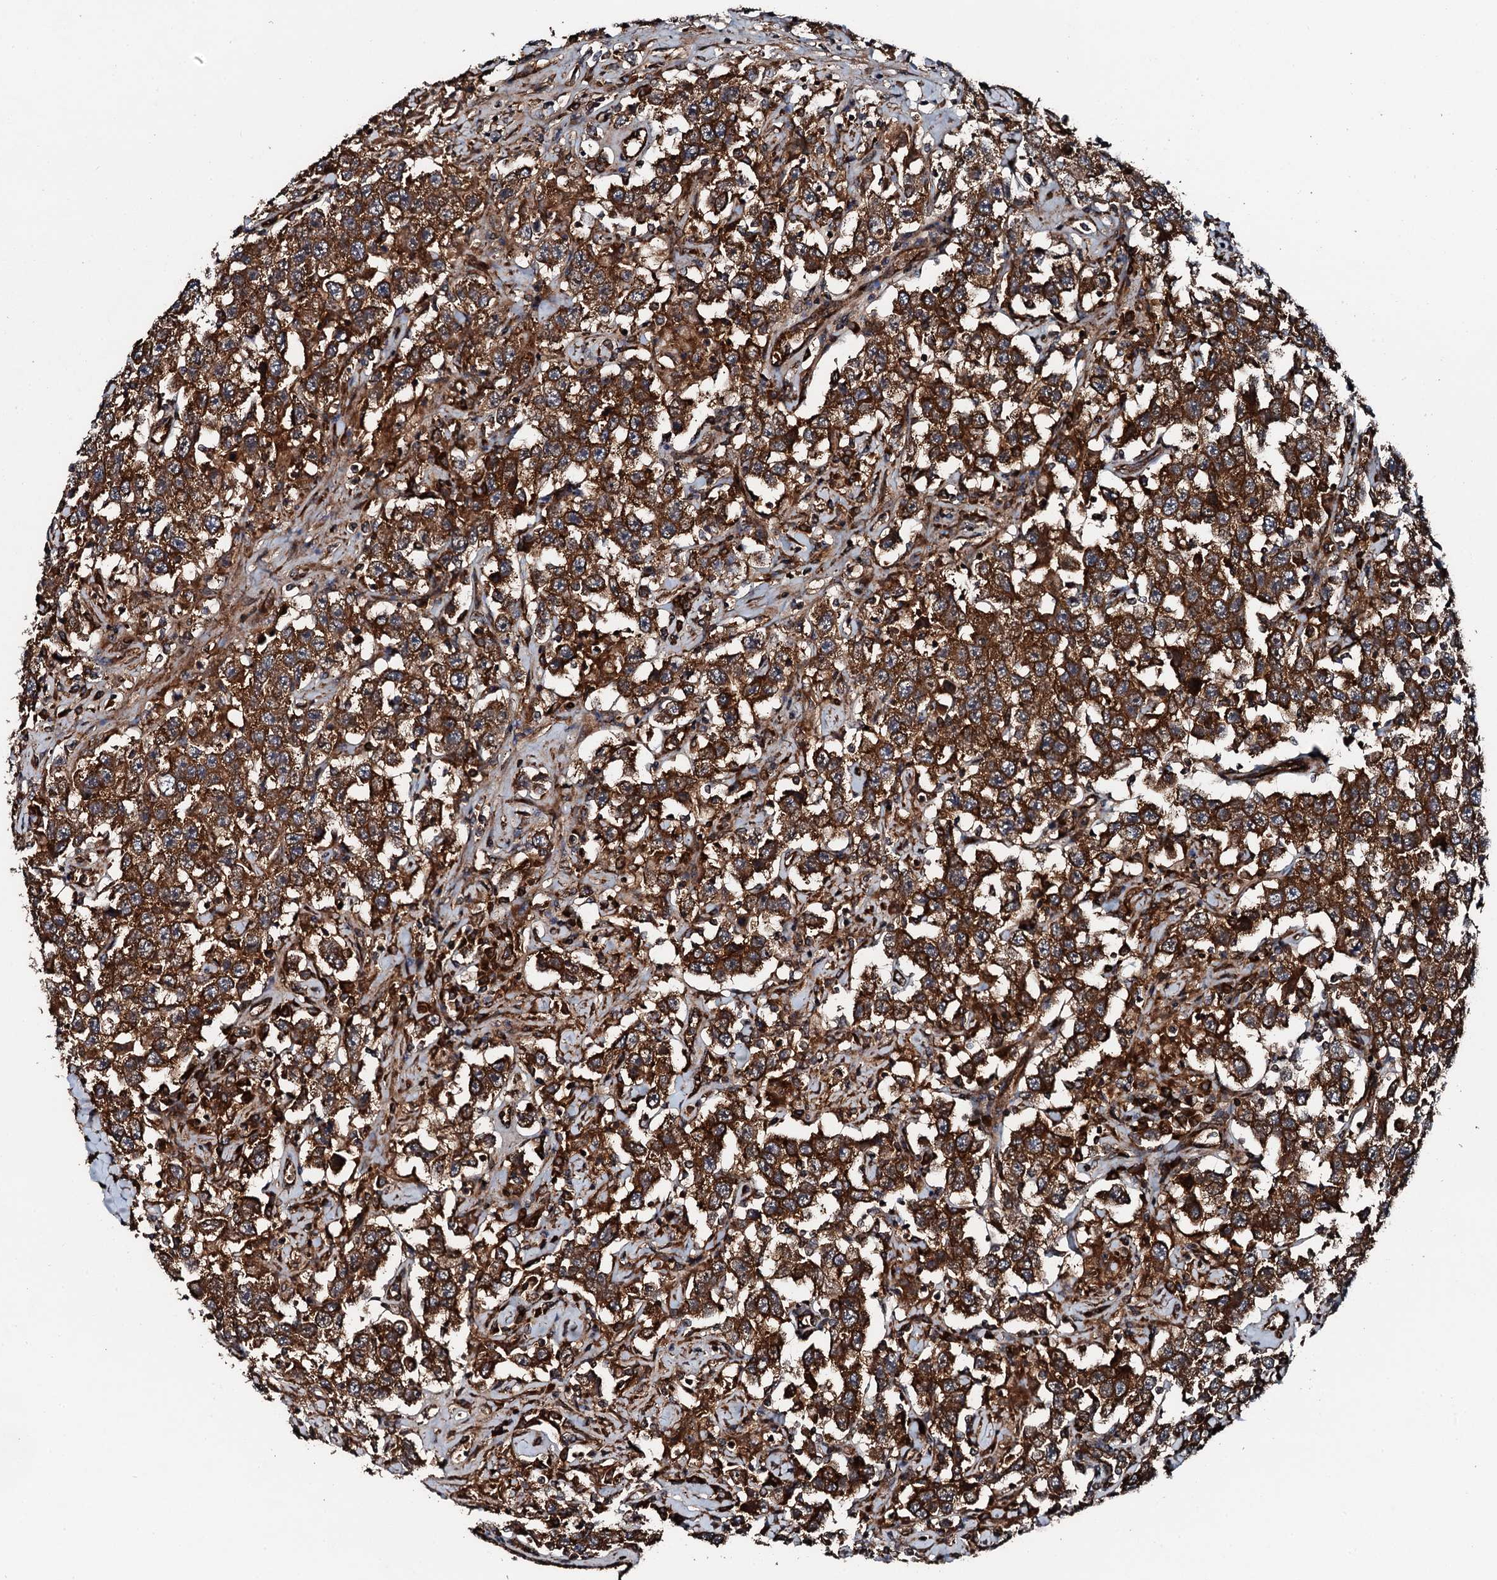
{"staining": {"intensity": "strong", "quantity": ">75%", "location": "cytoplasmic/membranous"}, "tissue": "testis cancer", "cell_type": "Tumor cells", "image_type": "cancer", "snomed": [{"axis": "morphology", "description": "Seminoma, NOS"}, {"axis": "topography", "description": "Testis"}], "caption": "The histopathology image reveals a brown stain indicating the presence of a protein in the cytoplasmic/membranous of tumor cells in testis cancer (seminoma). (Stains: DAB in brown, nuclei in blue, Microscopy: brightfield microscopy at high magnification).", "gene": "FLYWCH1", "patient": {"sex": "male", "age": 41}}